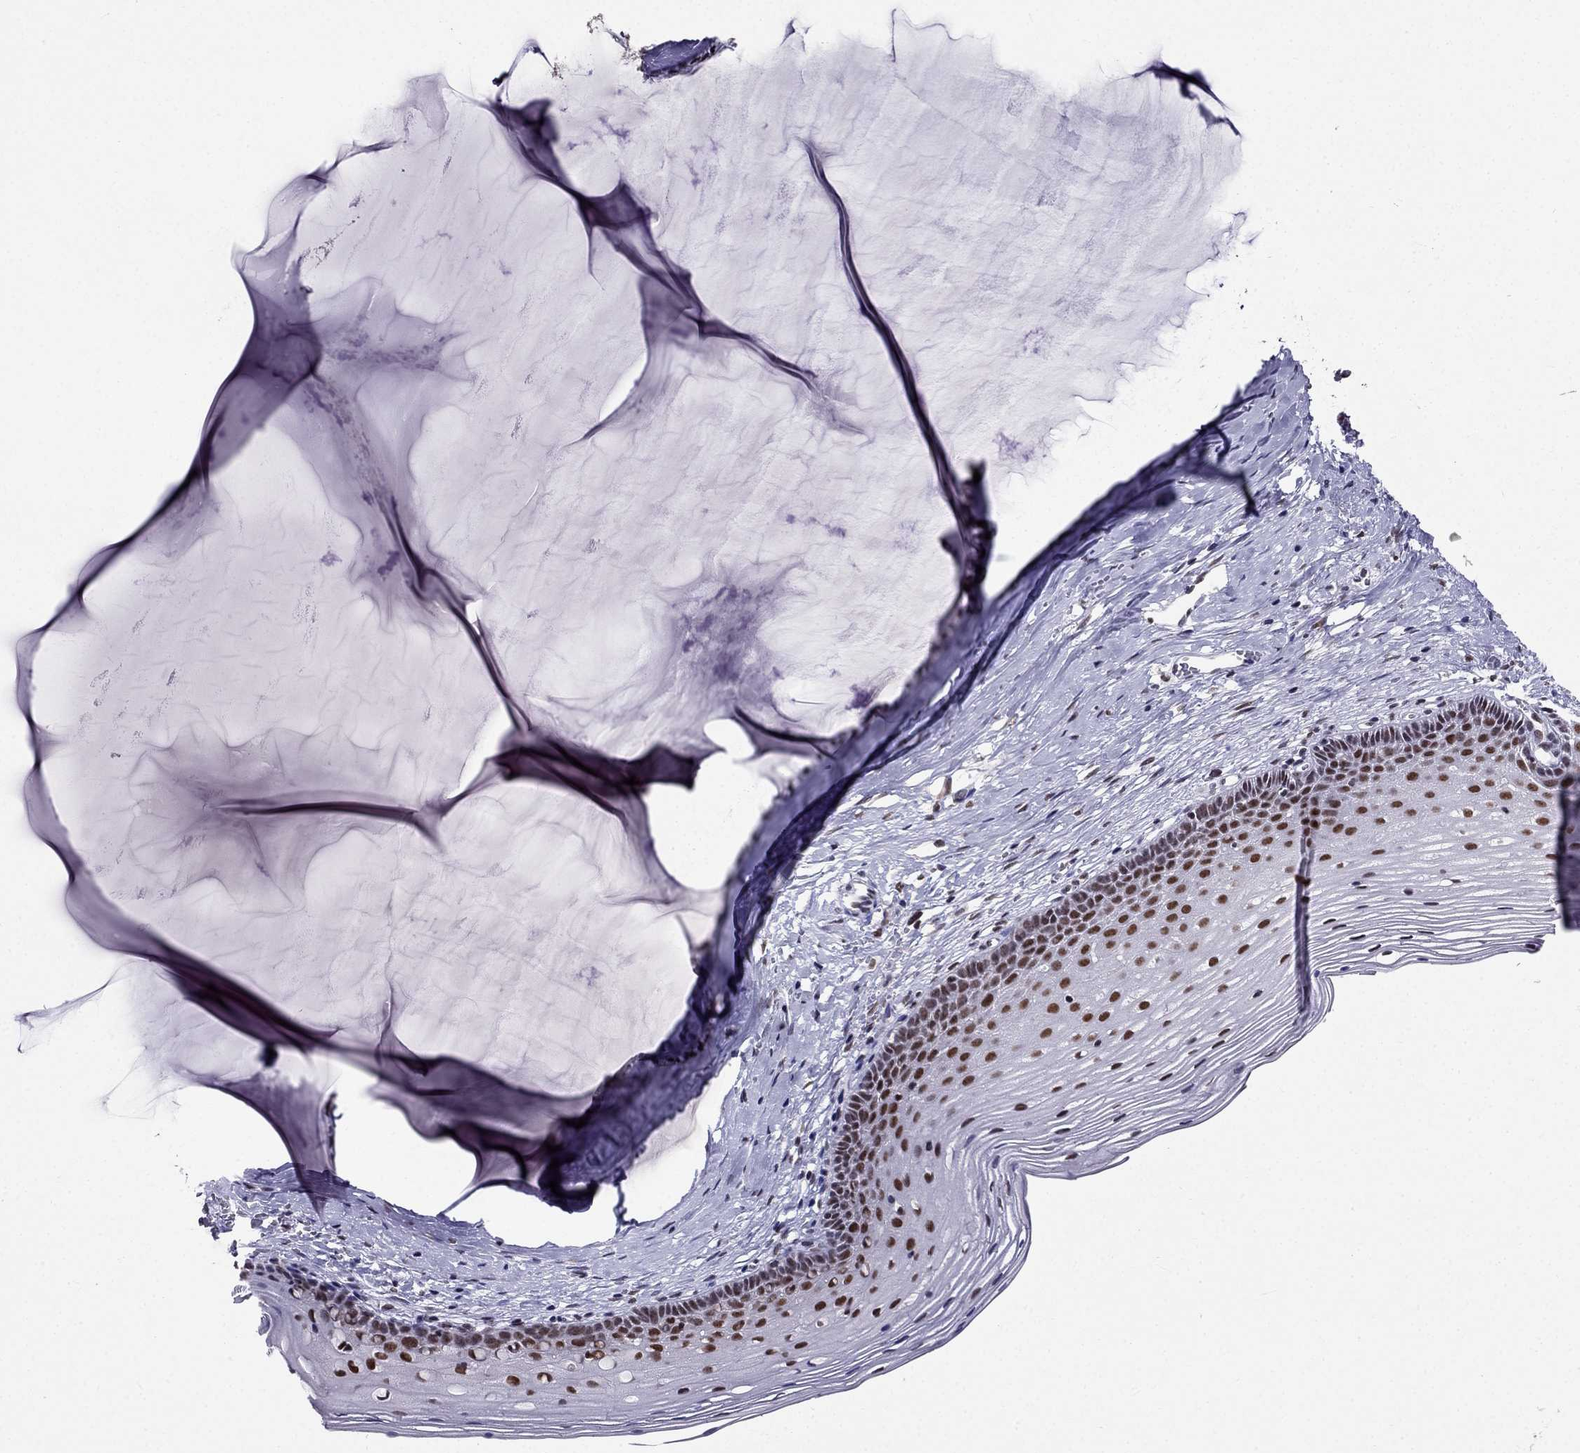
{"staining": {"intensity": "moderate", "quantity": "25%-75%", "location": "nuclear"}, "tissue": "cervix", "cell_type": "Glandular cells", "image_type": "normal", "snomed": [{"axis": "morphology", "description": "Normal tissue, NOS"}, {"axis": "topography", "description": "Cervix"}], "caption": "IHC staining of normal cervix, which reveals medium levels of moderate nuclear positivity in about 25%-75% of glandular cells indicating moderate nuclear protein expression. The staining was performed using DAB (3,3'-diaminobenzidine) (brown) for protein detection and nuclei were counterstained in hematoxylin (blue).", "gene": "ZNF420", "patient": {"sex": "female", "age": 40}}